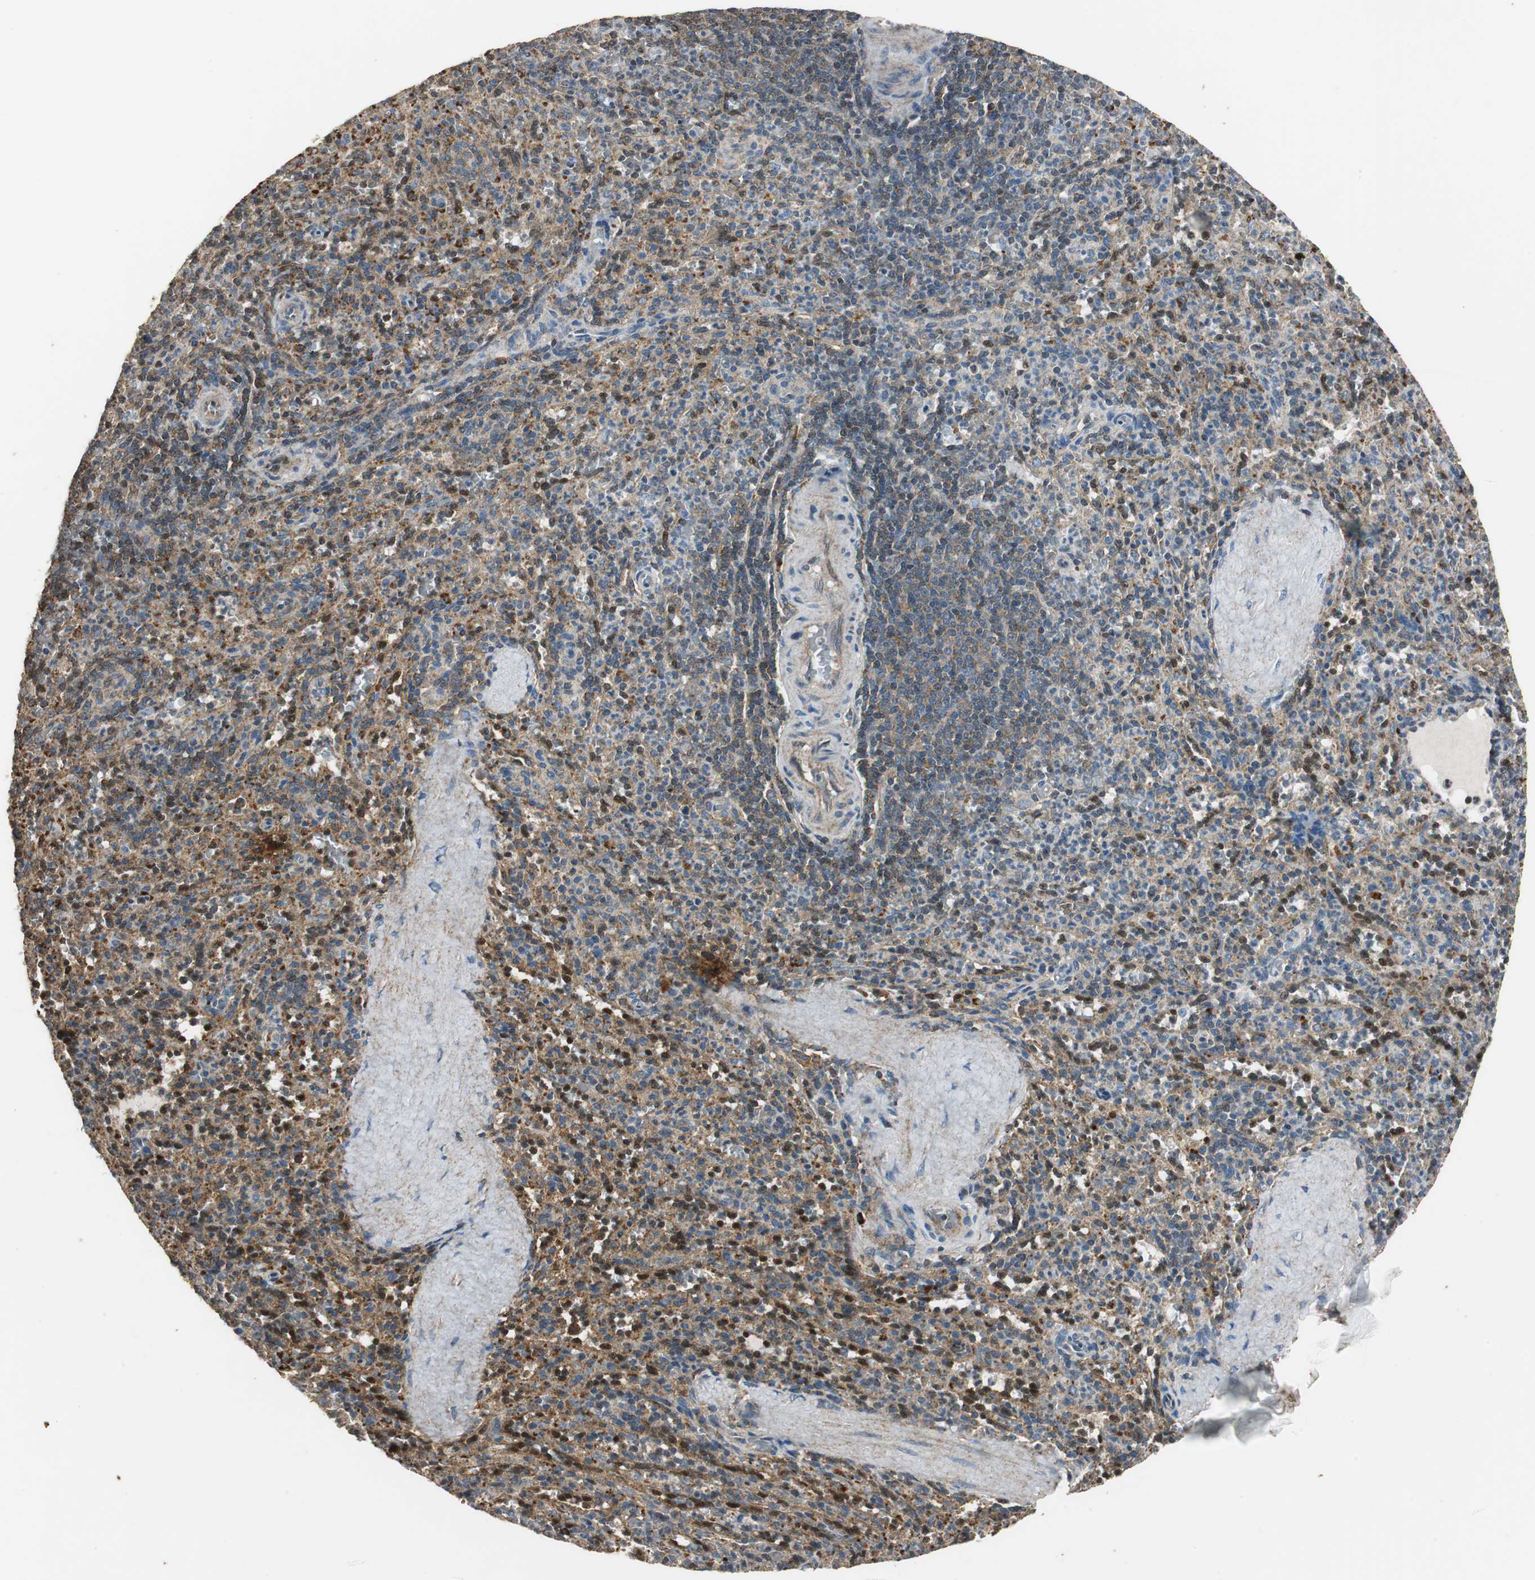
{"staining": {"intensity": "weak", "quantity": "25%-75%", "location": "cytoplasmic/membranous"}, "tissue": "spleen", "cell_type": "Cells in red pulp", "image_type": "normal", "snomed": [{"axis": "morphology", "description": "Normal tissue, NOS"}, {"axis": "topography", "description": "Spleen"}], "caption": "Protein staining displays weak cytoplasmic/membranous expression in about 25%-75% of cells in red pulp in unremarkable spleen. The staining was performed using DAB to visualize the protein expression in brown, while the nuclei were stained in blue with hematoxylin (Magnification: 20x).", "gene": "DNAJB4", "patient": {"sex": "male", "age": 36}}